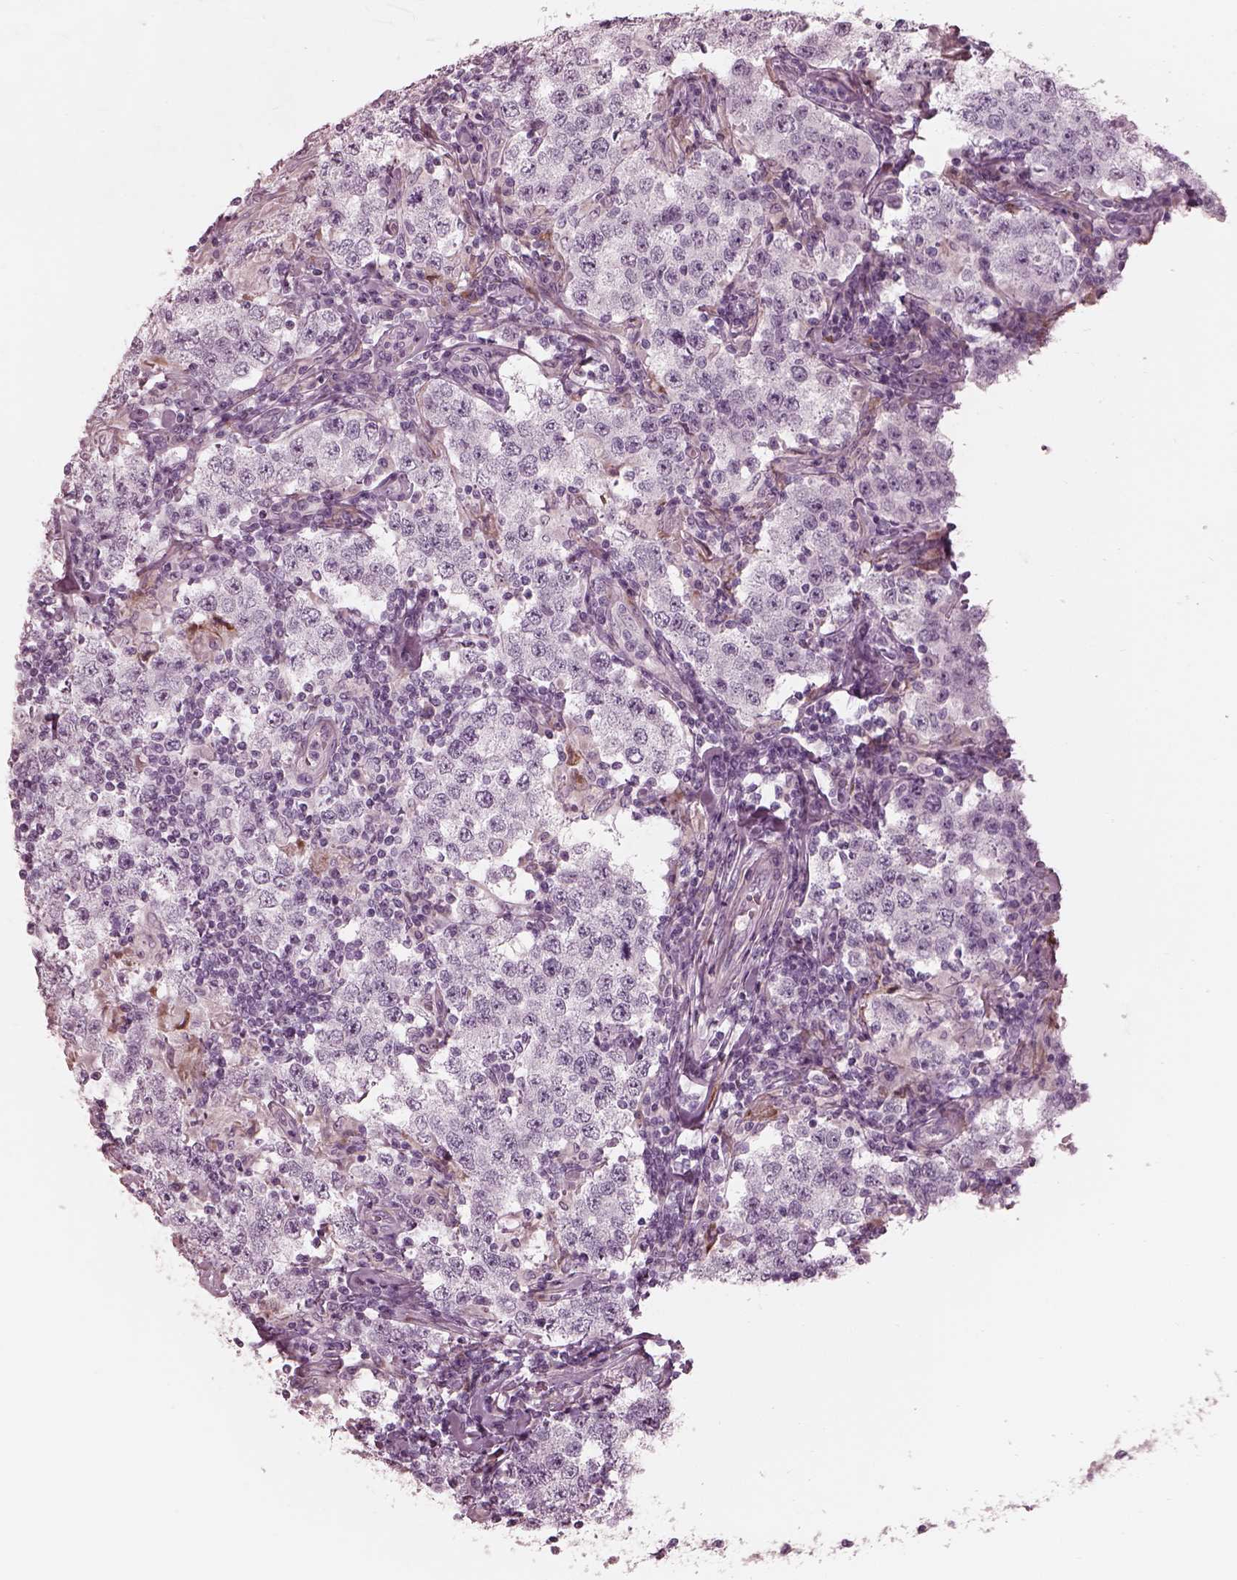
{"staining": {"intensity": "negative", "quantity": "none", "location": "none"}, "tissue": "testis cancer", "cell_type": "Tumor cells", "image_type": "cancer", "snomed": [{"axis": "morphology", "description": "Seminoma, NOS"}, {"axis": "morphology", "description": "Carcinoma, Embryonal, NOS"}, {"axis": "topography", "description": "Testis"}], "caption": "An IHC image of testis cancer is shown. There is no staining in tumor cells of testis cancer. The staining was performed using DAB to visualize the protein expression in brown, while the nuclei were stained in blue with hematoxylin (Magnification: 20x).", "gene": "CADM2", "patient": {"sex": "male", "age": 41}}